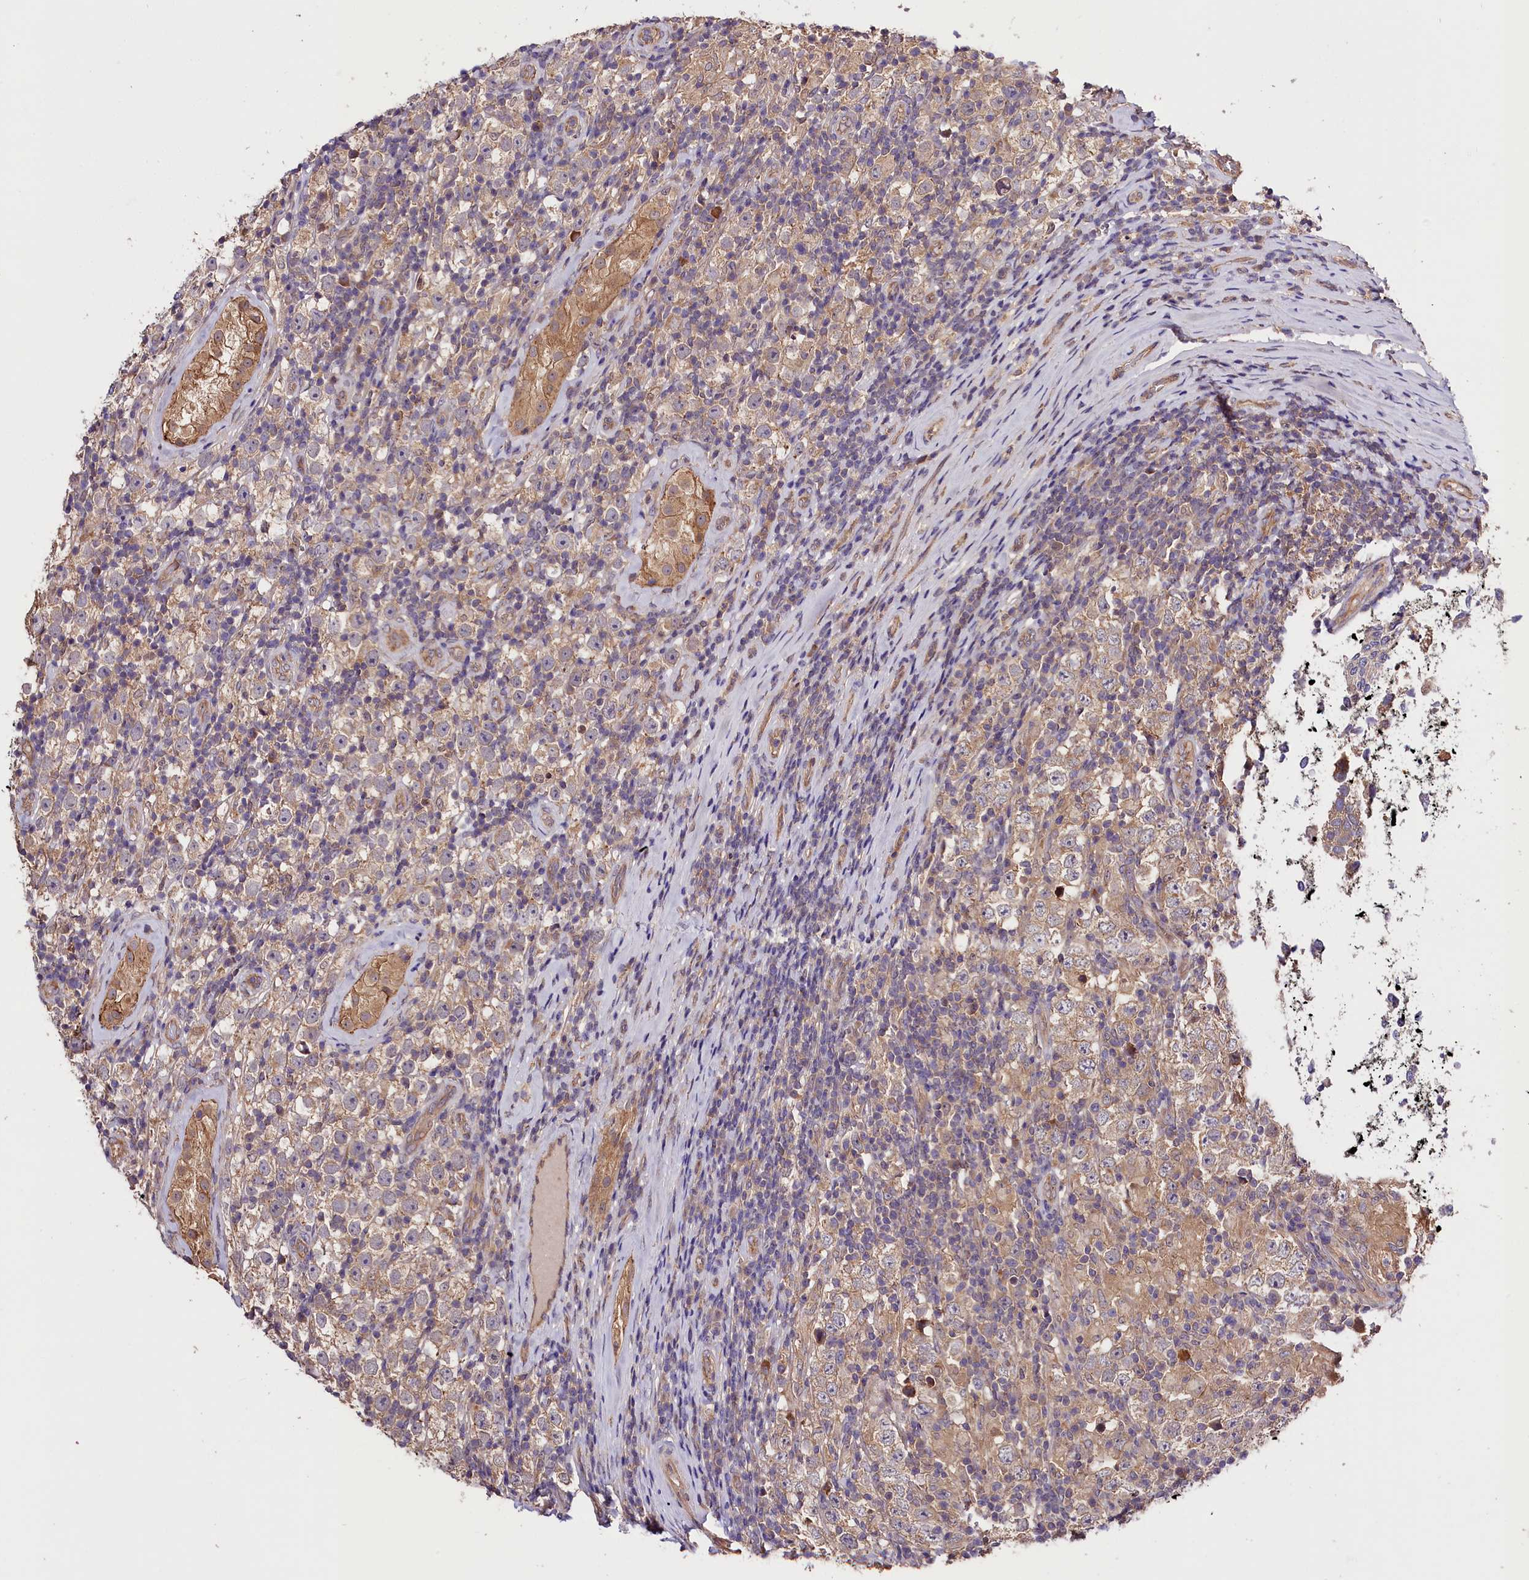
{"staining": {"intensity": "weak", "quantity": ">75%", "location": "cytoplasmic/membranous"}, "tissue": "testis cancer", "cell_type": "Tumor cells", "image_type": "cancer", "snomed": [{"axis": "morphology", "description": "Normal tissue, NOS"}, {"axis": "morphology", "description": "Urothelial carcinoma, High grade"}, {"axis": "morphology", "description": "Seminoma, NOS"}, {"axis": "morphology", "description": "Carcinoma, Embryonal, NOS"}, {"axis": "topography", "description": "Urinary bladder"}, {"axis": "topography", "description": "Testis"}], "caption": "This histopathology image exhibits IHC staining of human high-grade urothelial carcinoma (testis), with low weak cytoplasmic/membranous positivity in about >75% of tumor cells.", "gene": "CES3", "patient": {"sex": "male", "age": 41}}